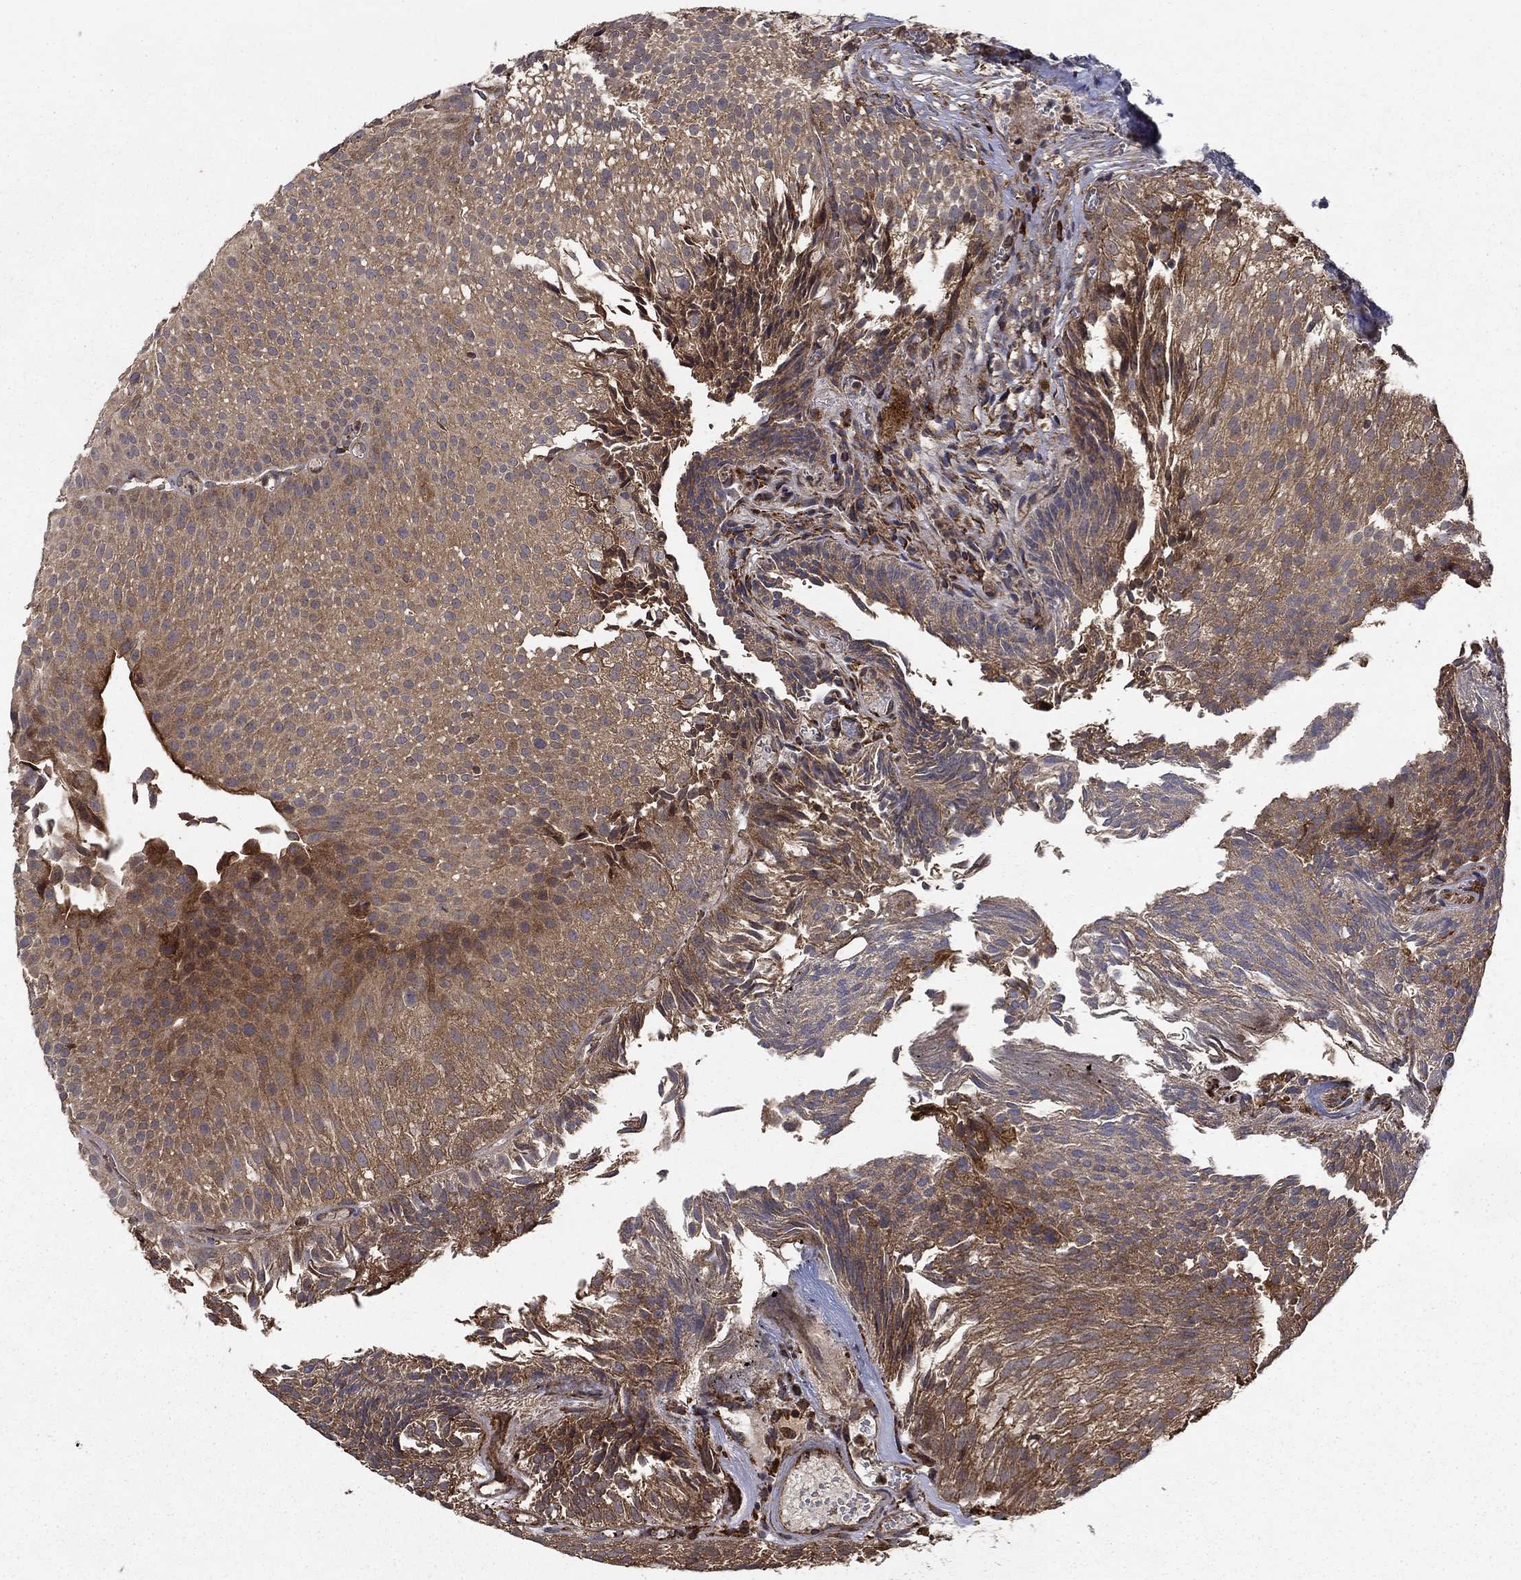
{"staining": {"intensity": "moderate", "quantity": ">75%", "location": "cytoplasmic/membranous"}, "tissue": "urothelial cancer", "cell_type": "Tumor cells", "image_type": "cancer", "snomed": [{"axis": "morphology", "description": "Urothelial carcinoma, Low grade"}, {"axis": "topography", "description": "Urinary bladder"}], "caption": "The photomicrograph displays staining of low-grade urothelial carcinoma, revealing moderate cytoplasmic/membranous protein expression (brown color) within tumor cells.", "gene": "BABAM2", "patient": {"sex": "male", "age": 65}}